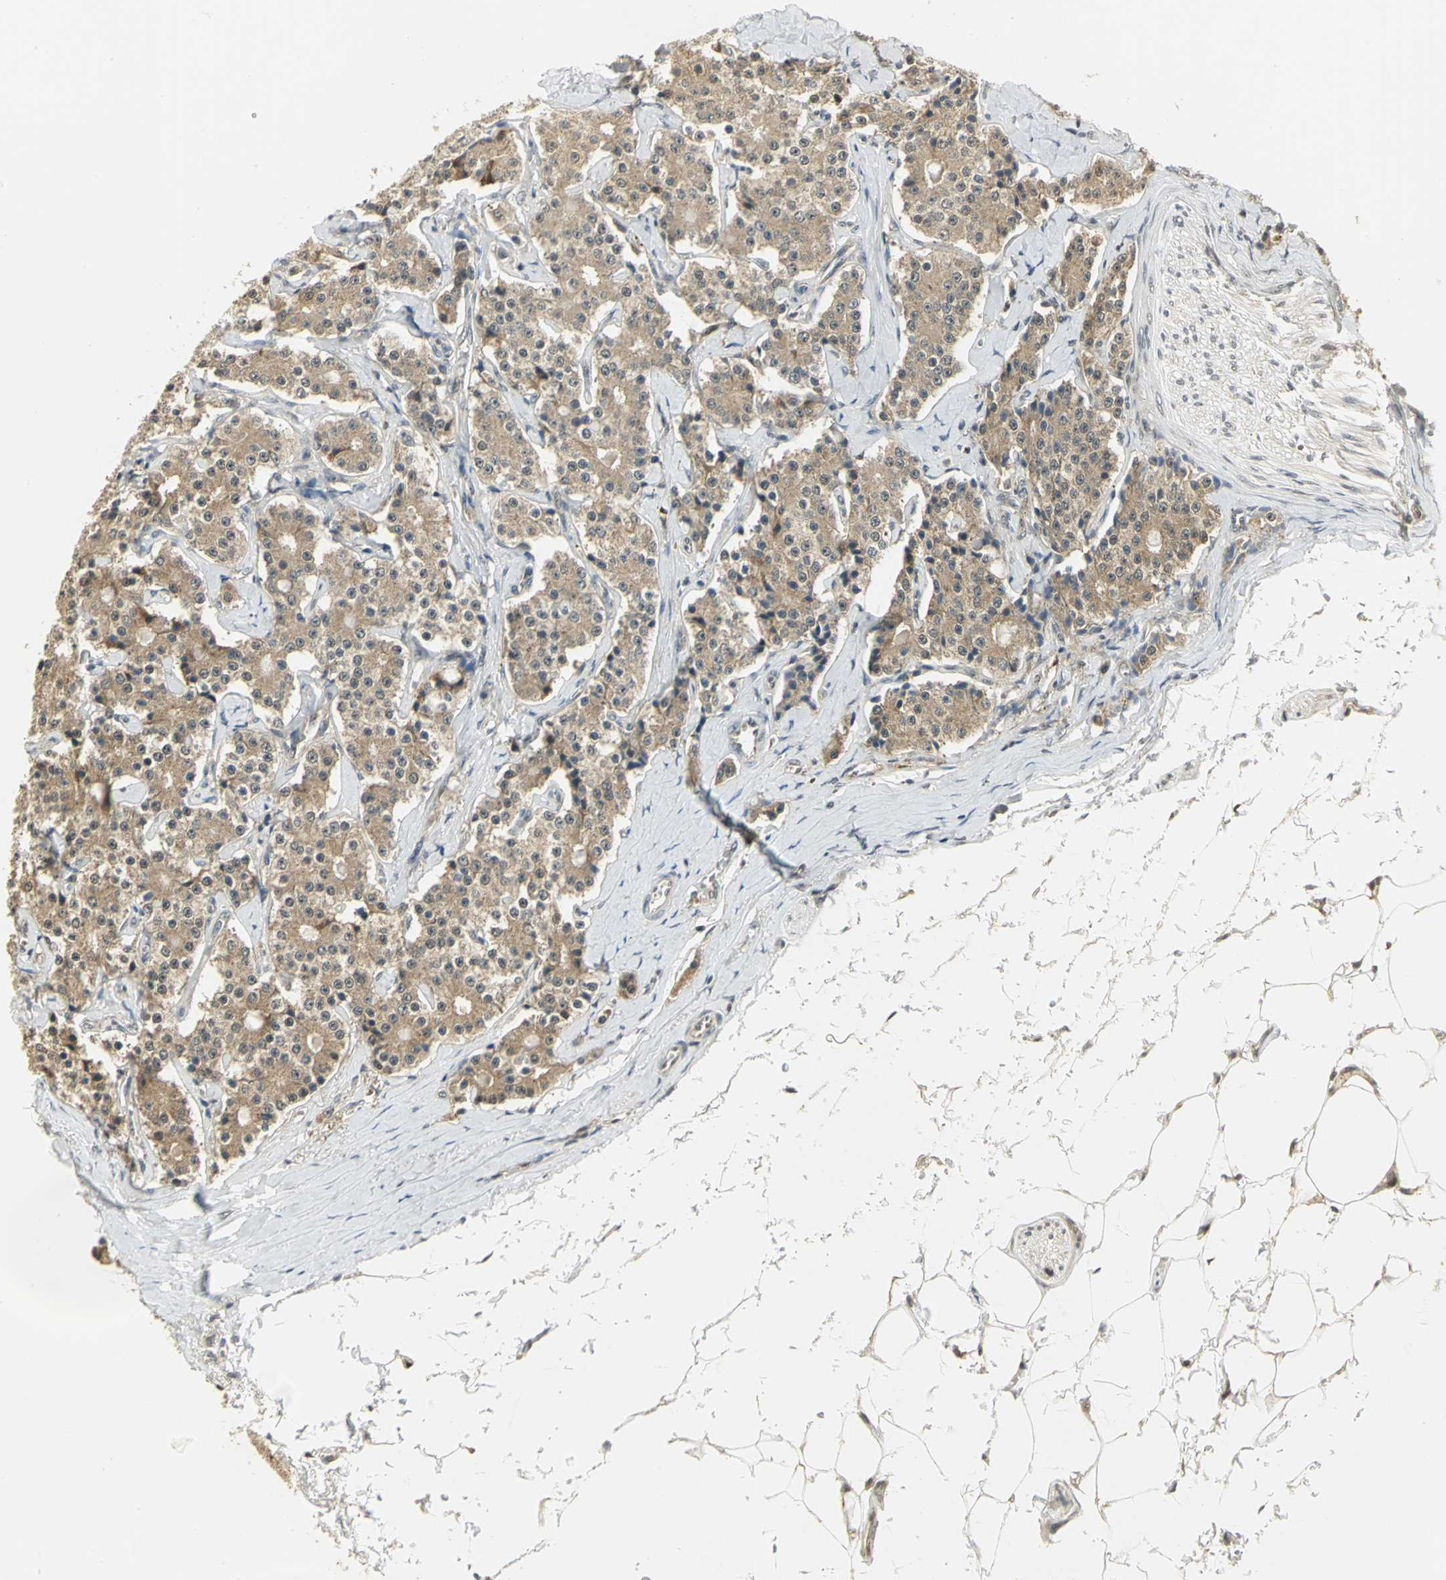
{"staining": {"intensity": "moderate", "quantity": ">75%", "location": "cytoplasmic/membranous"}, "tissue": "carcinoid", "cell_type": "Tumor cells", "image_type": "cancer", "snomed": [{"axis": "morphology", "description": "Carcinoid, malignant, NOS"}, {"axis": "topography", "description": "Colon"}], "caption": "Immunohistochemical staining of malignant carcinoid displays moderate cytoplasmic/membranous protein expression in about >75% of tumor cells. The protein is stained brown, and the nuclei are stained in blue (DAB (3,3'-diaminobenzidine) IHC with brightfield microscopy, high magnification).", "gene": "PSMC4", "patient": {"sex": "female", "age": 61}}